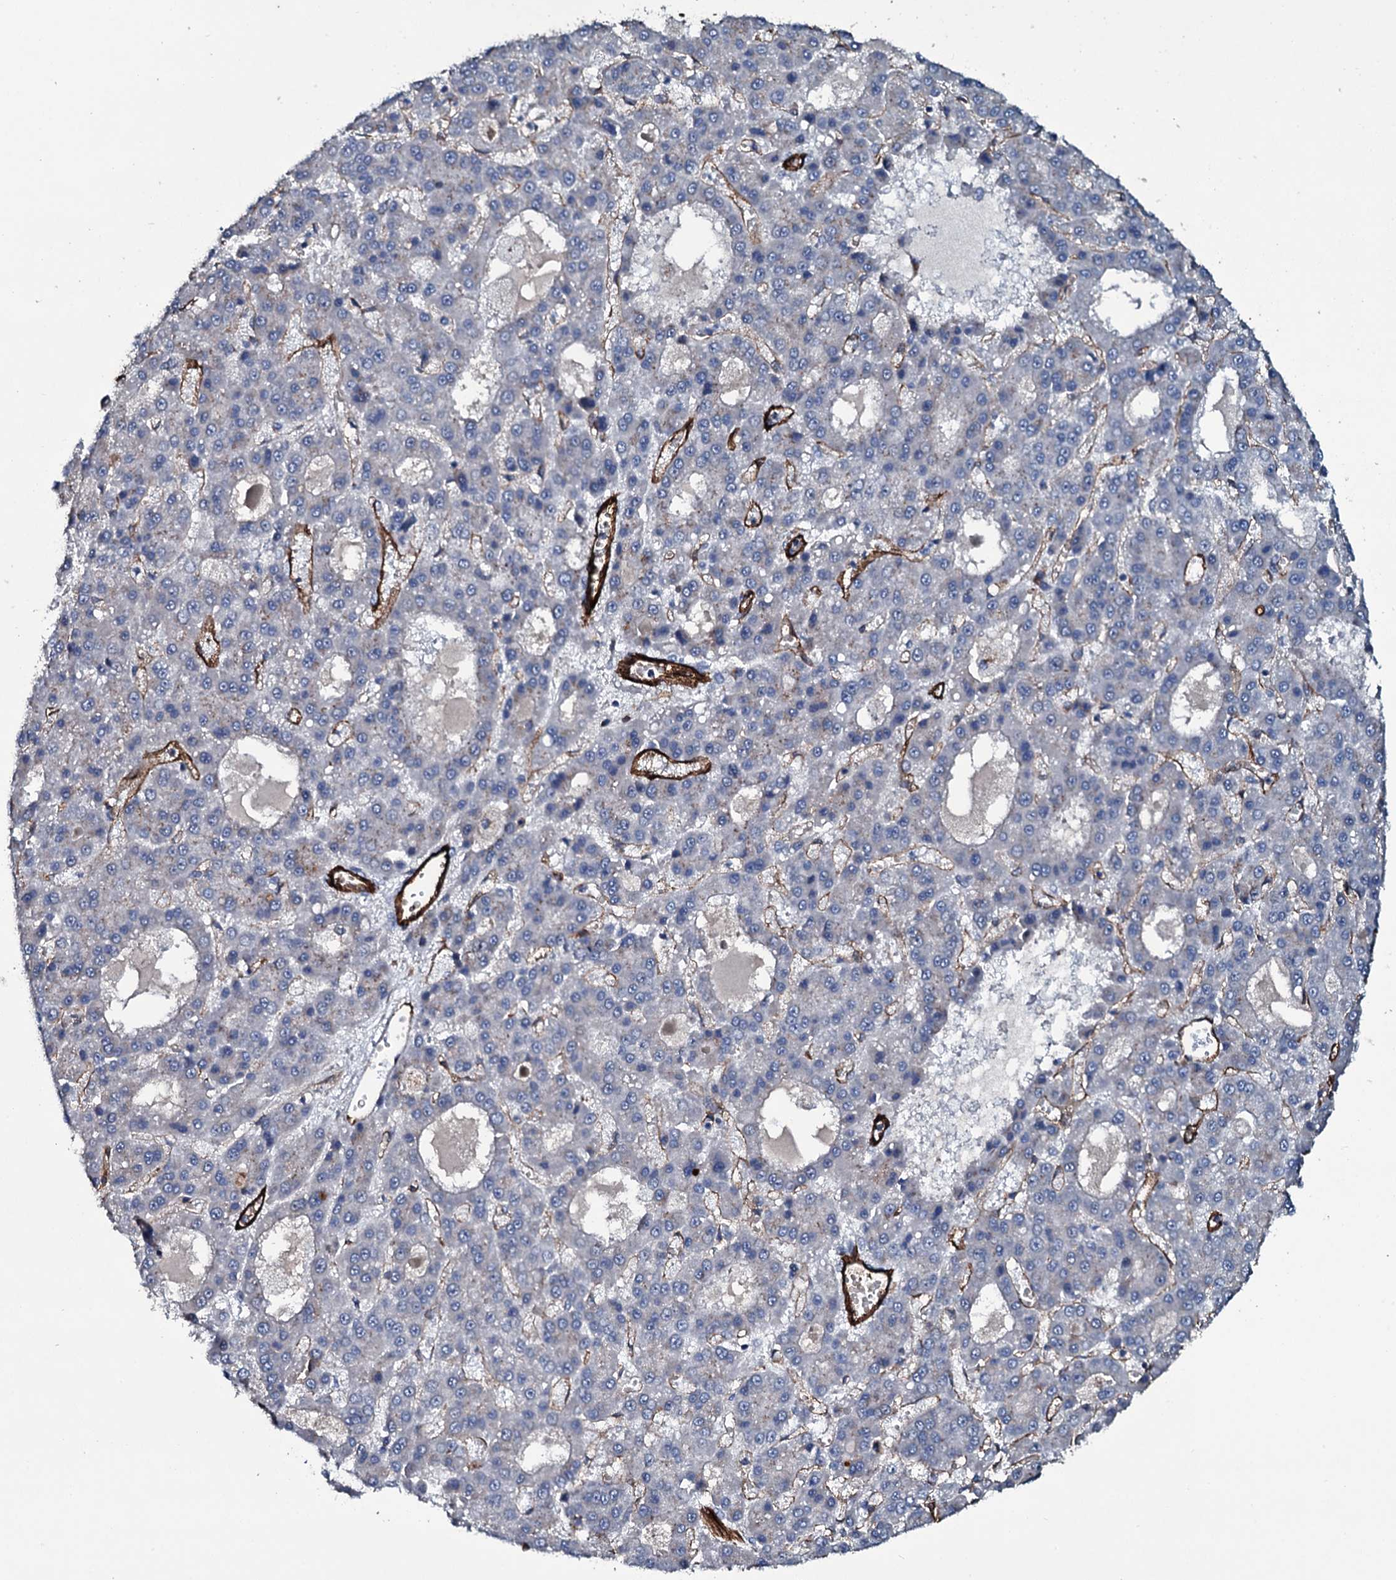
{"staining": {"intensity": "negative", "quantity": "none", "location": "none"}, "tissue": "liver cancer", "cell_type": "Tumor cells", "image_type": "cancer", "snomed": [{"axis": "morphology", "description": "Carcinoma, Hepatocellular, NOS"}, {"axis": "topography", "description": "Liver"}], "caption": "The immunohistochemistry (IHC) histopathology image has no significant positivity in tumor cells of liver cancer tissue.", "gene": "CLEC14A", "patient": {"sex": "male", "age": 70}}